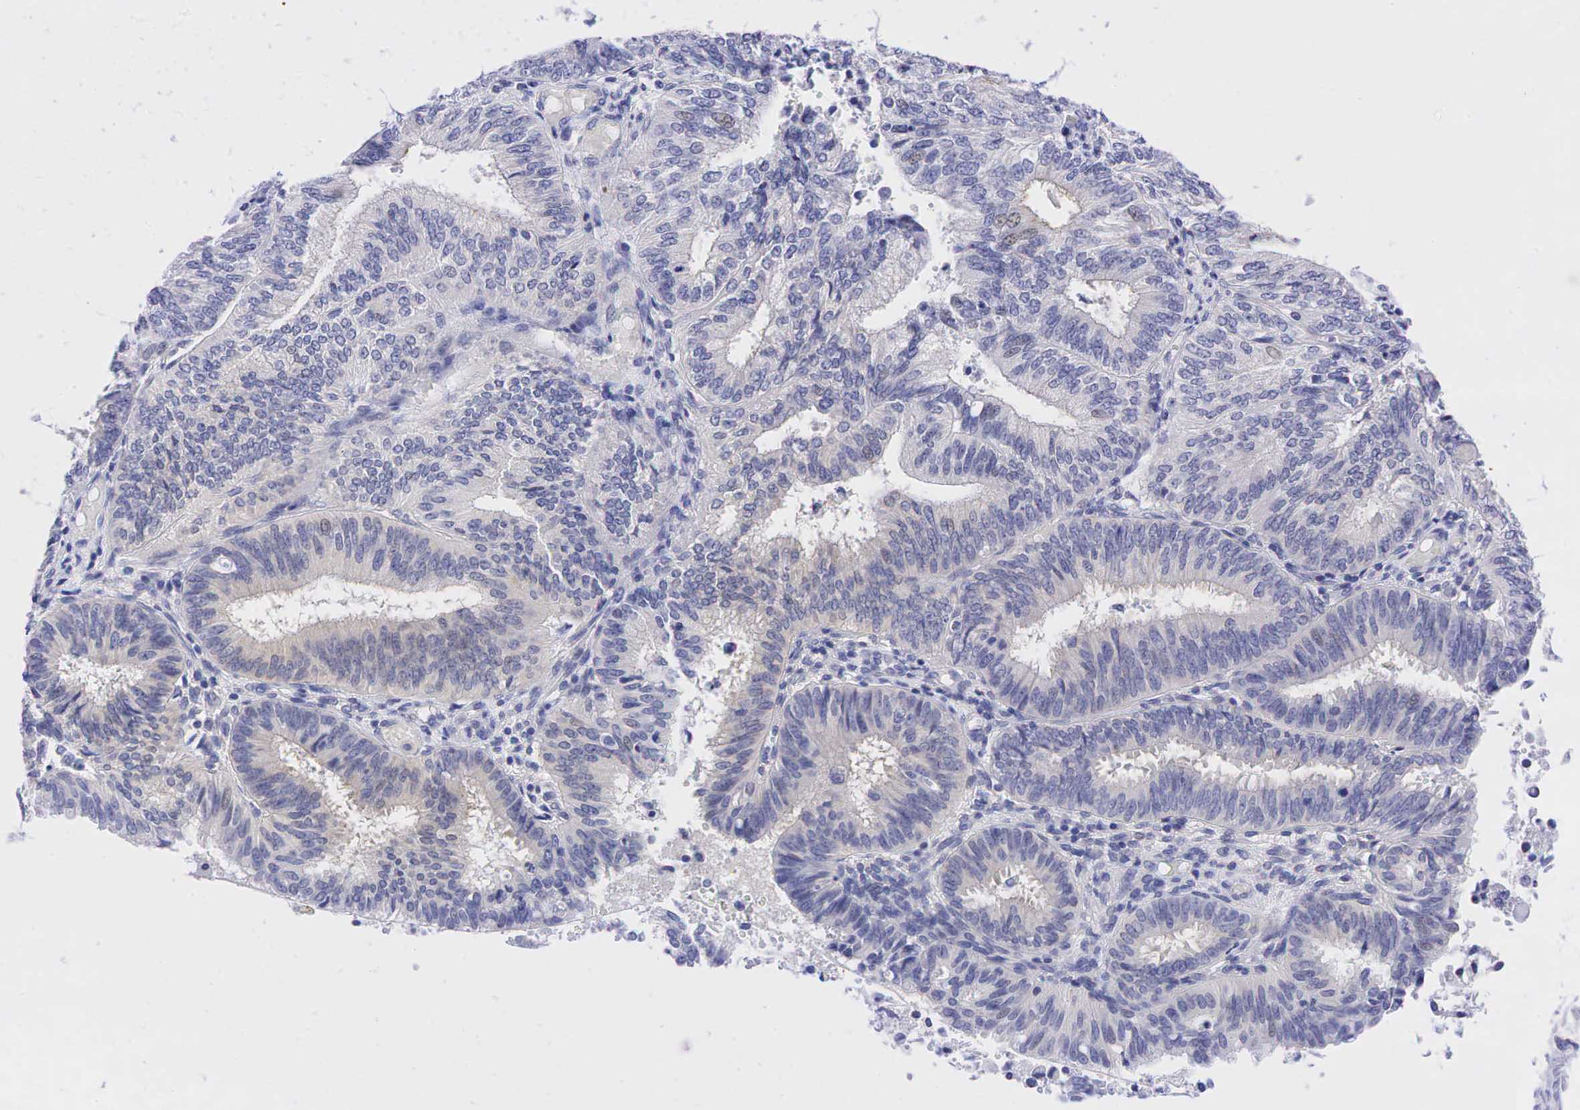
{"staining": {"intensity": "weak", "quantity": "<25%", "location": "cytoplasmic/membranous"}, "tissue": "endometrial cancer", "cell_type": "Tumor cells", "image_type": "cancer", "snomed": [{"axis": "morphology", "description": "Adenocarcinoma, NOS"}, {"axis": "topography", "description": "Endometrium"}], "caption": "Immunohistochemistry (IHC) of endometrial adenocarcinoma shows no expression in tumor cells.", "gene": "AR", "patient": {"sex": "female", "age": 55}}